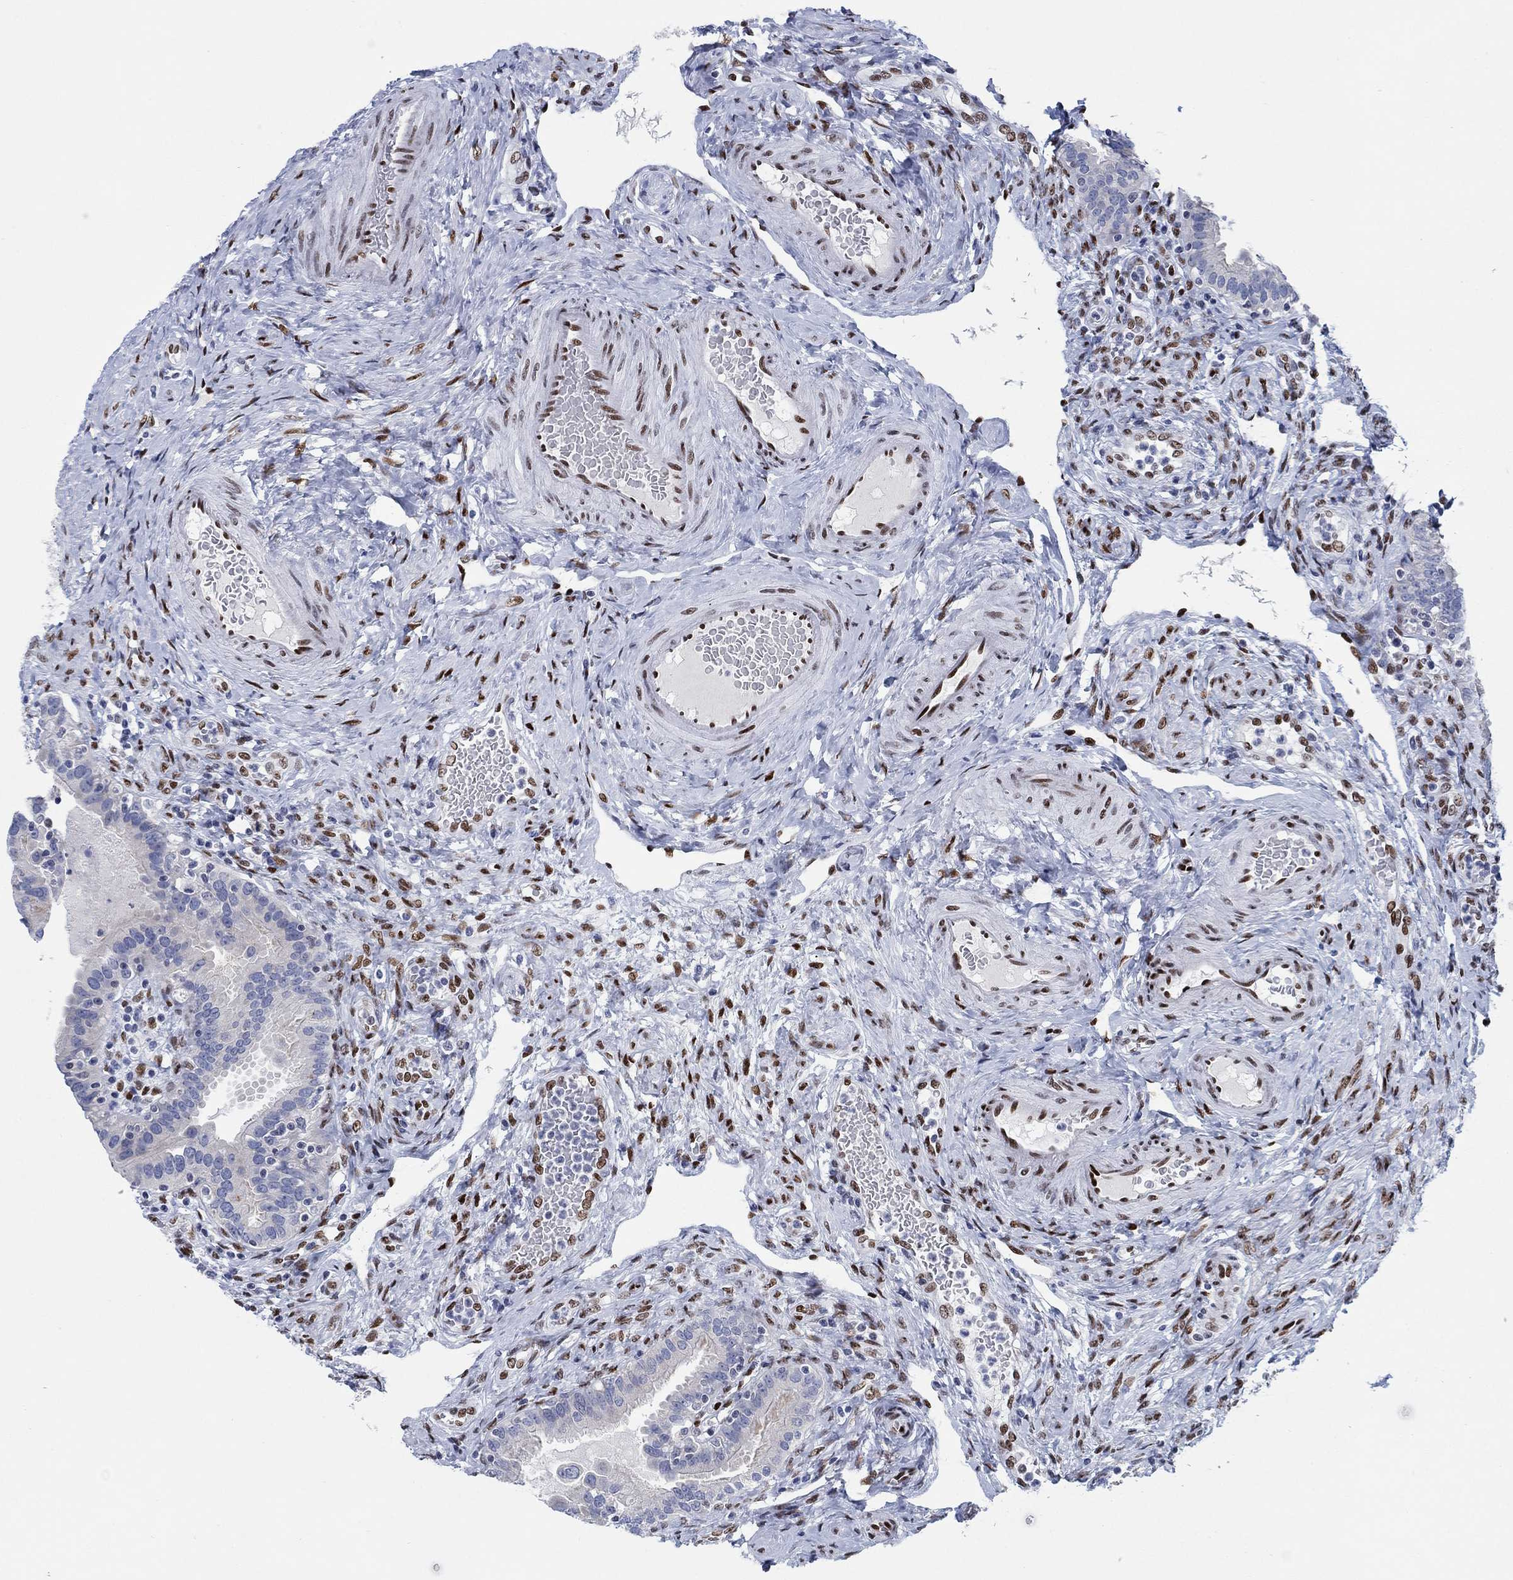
{"staining": {"intensity": "negative", "quantity": "none", "location": "none"}, "tissue": "fallopian tube", "cell_type": "Glandular cells", "image_type": "normal", "snomed": [{"axis": "morphology", "description": "Normal tissue, NOS"}, {"axis": "topography", "description": "Fallopian tube"}, {"axis": "topography", "description": "Ovary"}], "caption": "Fallopian tube stained for a protein using immunohistochemistry exhibits no expression glandular cells.", "gene": "ZEB1", "patient": {"sex": "female", "age": 41}}